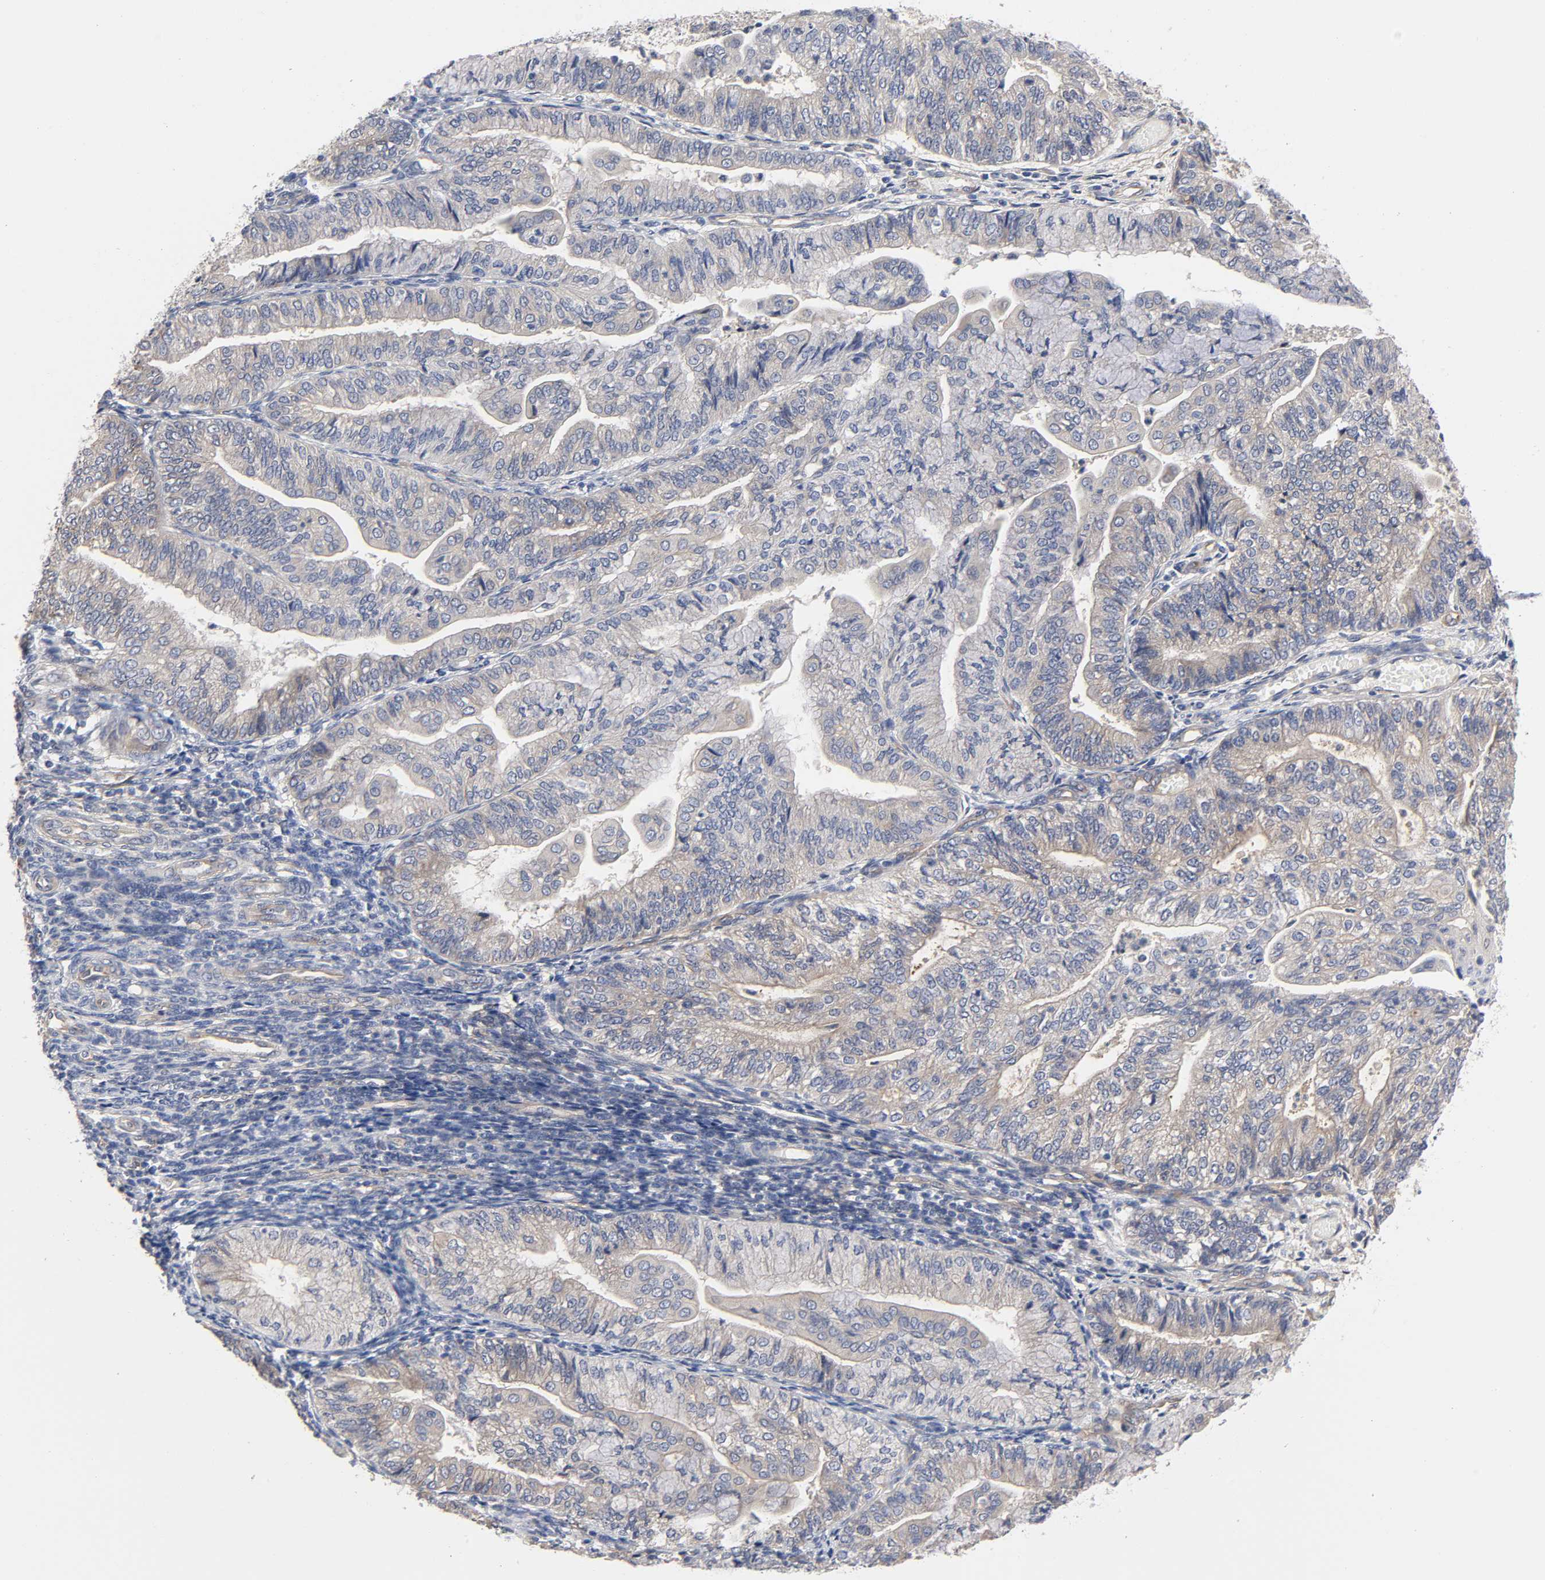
{"staining": {"intensity": "negative", "quantity": "none", "location": "none"}, "tissue": "endometrial cancer", "cell_type": "Tumor cells", "image_type": "cancer", "snomed": [{"axis": "morphology", "description": "Adenocarcinoma, NOS"}, {"axis": "topography", "description": "Endometrium"}], "caption": "Photomicrograph shows no significant protein positivity in tumor cells of adenocarcinoma (endometrial).", "gene": "RAB13", "patient": {"sex": "female", "age": 59}}